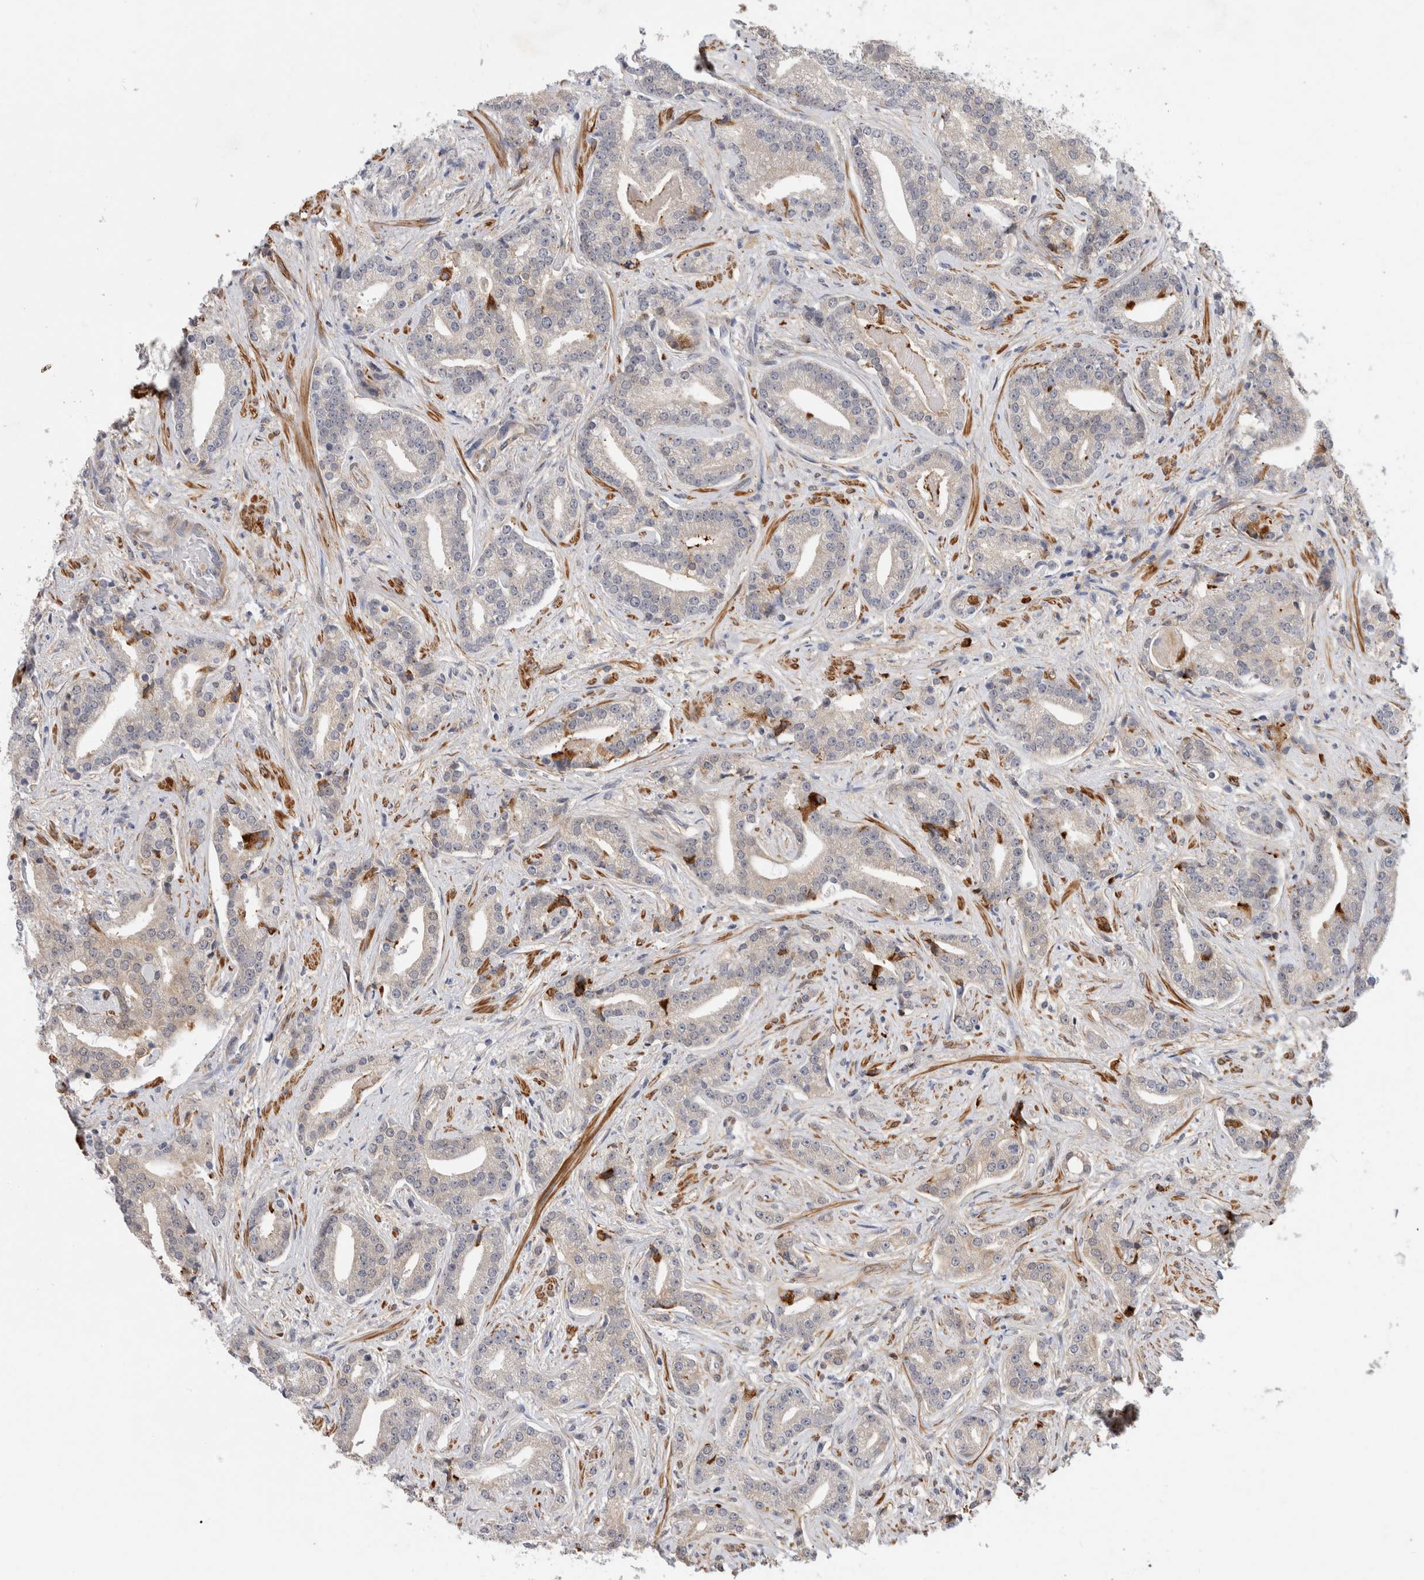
{"staining": {"intensity": "moderate", "quantity": "<25%", "location": "cytoplasmic/membranous"}, "tissue": "prostate cancer", "cell_type": "Tumor cells", "image_type": "cancer", "snomed": [{"axis": "morphology", "description": "Adenocarcinoma, Low grade"}, {"axis": "topography", "description": "Prostate"}], "caption": "Protein staining reveals moderate cytoplasmic/membranous expression in about <25% of tumor cells in low-grade adenocarcinoma (prostate). (DAB (3,3'-diaminobenzidine) IHC with brightfield microscopy, high magnification).", "gene": "PGM1", "patient": {"sex": "male", "age": 67}}